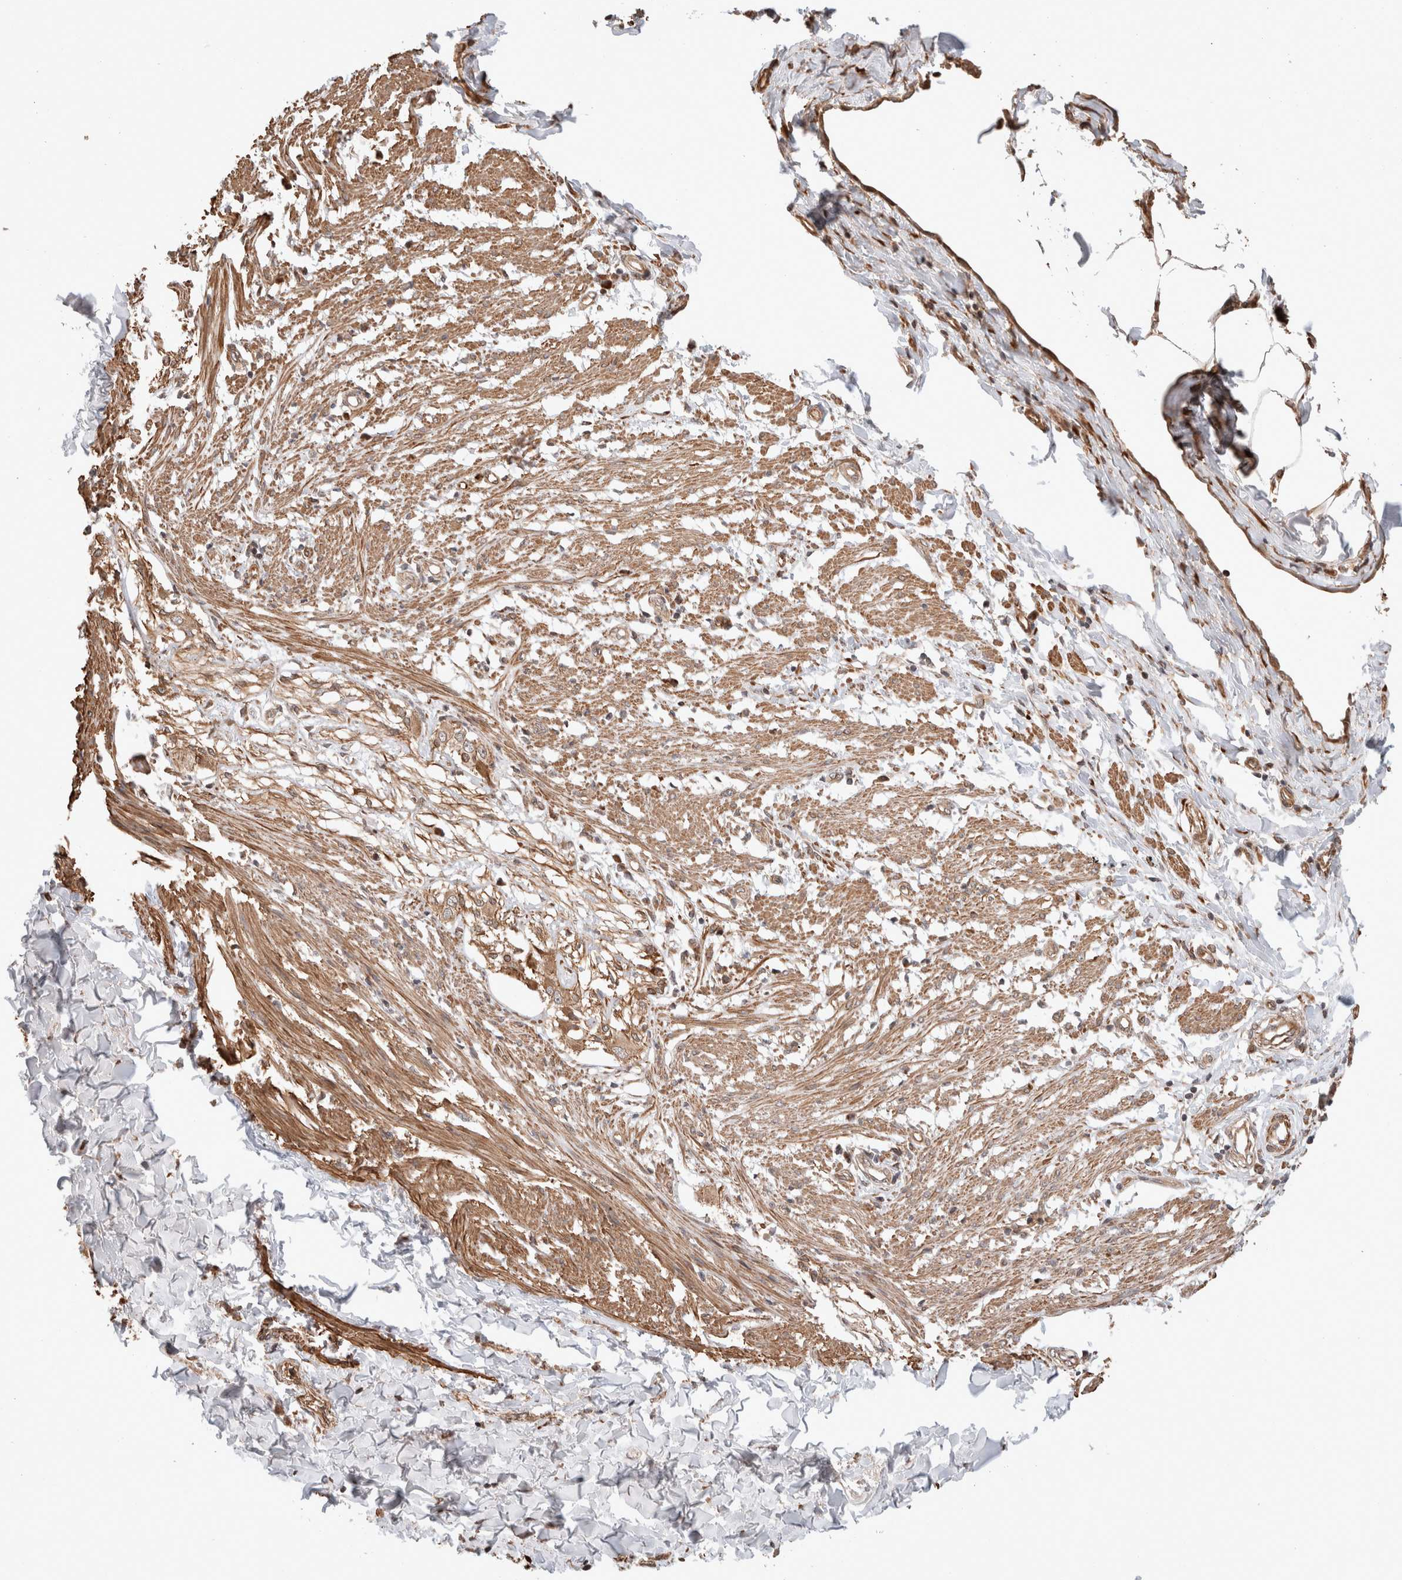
{"staining": {"intensity": "moderate", "quantity": ">75%", "location": "cytoplasmic/membranous"}, "tissue": "smooth muscle", "cell_type": "Smooth muscle cells", "image_type": "normal", "snomed": [{"axis": "morphology", "description": "Normal tissue, NOS"}, {"axis": "morphology", "description": "Adenocarcinoma, NOS"}, {"axis": "topography", "description": "Smooth muscle"}, {"axis": "topography", "description": "Colon"}], "caption": "A medium amount of moderate cytoplasmic/membranous expression is appreciated in approximately >75% of smooth muscle cells in benign smooth muscle. (DAB (3,3'-diaminobenzidine) IHC with brightfield microscopy, high magnification).", "gene": "ZNF649", "patient": {"sex": "male", "age": 14}}